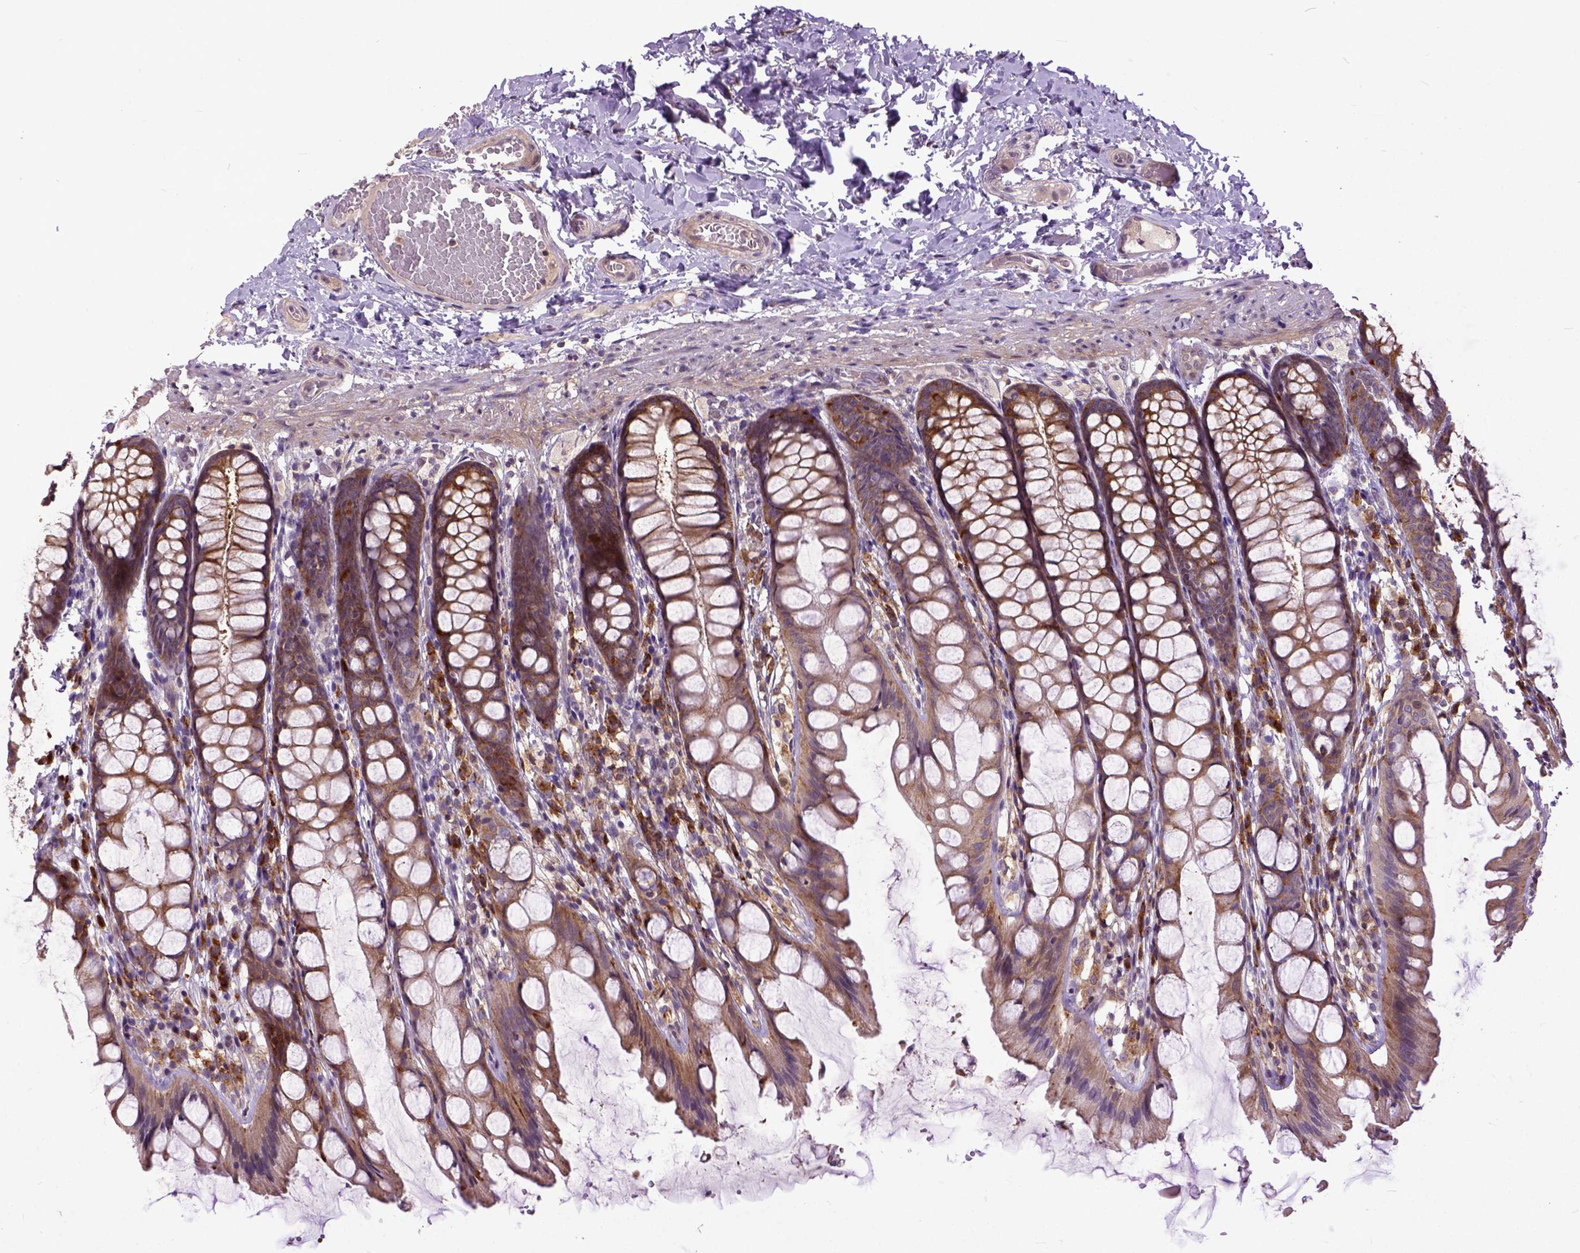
{"staining": {"intensity": "negative", "quantity": "none", "location": "none"}, "tissue": "colon", "cell_type": "Endothelial cells", "image_type": "normal", "snomed": [{"axis": "morphology", "description": "Normal tissue, NOS"}, {"axis": "topography", "description": "Colon"}], "caption": "DAB immunohistochemical staining of normal human colon reveals no significant staining in endothelial cells.", "gene": "CPNE1", "patient": {"sex": "male", "age": 47}}